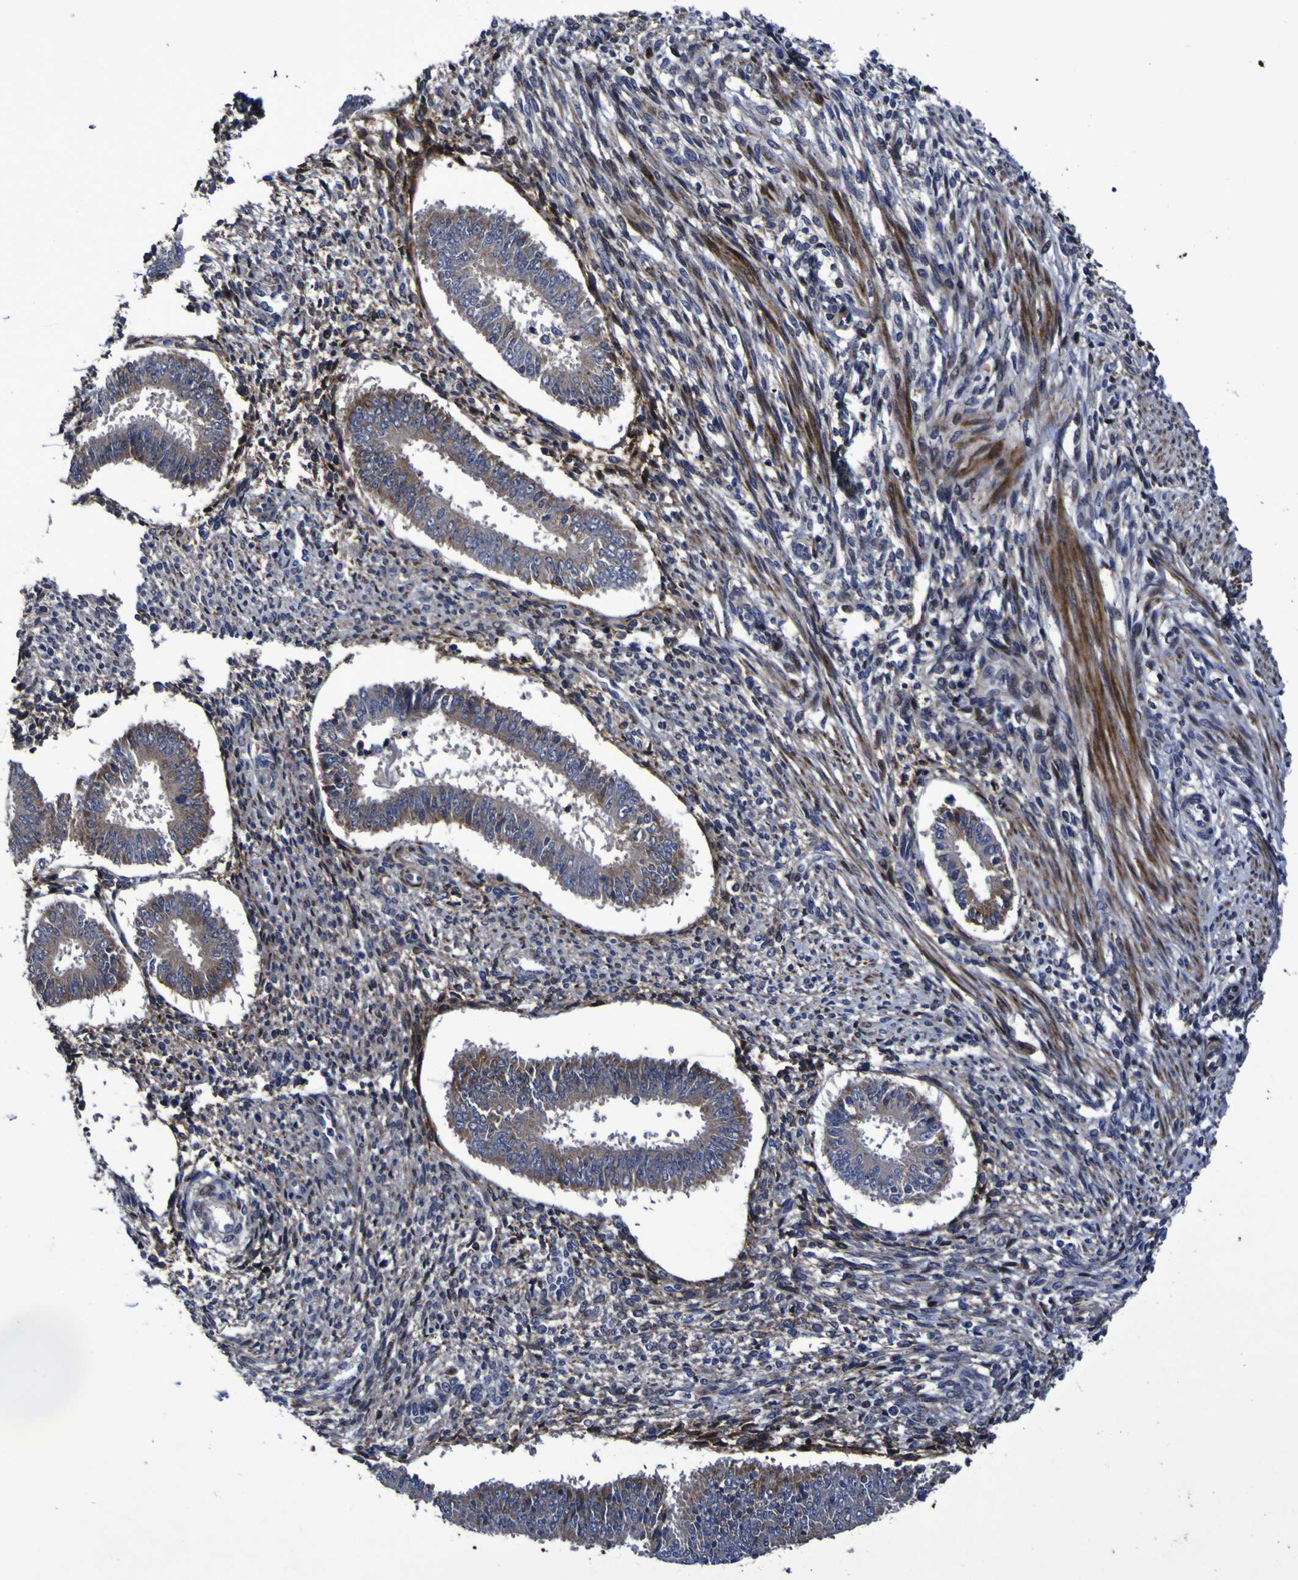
{"staining": {"intensity": "moderate", "quantity": "25%-75%", "location": "cytoplasmic/membranous,nuclear"}, "tissue": "endometrium", "cell_type": "Cells in endometrial stroma", "image_type": "normal", "snomed": [{"axis": "morphology", "description": "Normal tissue, NOS"}, {"axis": "topography", "description": "Endometrium"}], "caption": "Moderate cytoplasmic/membranous,nuclear protein expression is identified in about 25%-75% of cells in endometrial stroma in endometrium.", "gene": "MGLL", "patient": {"sex": "female", "age": 35}}